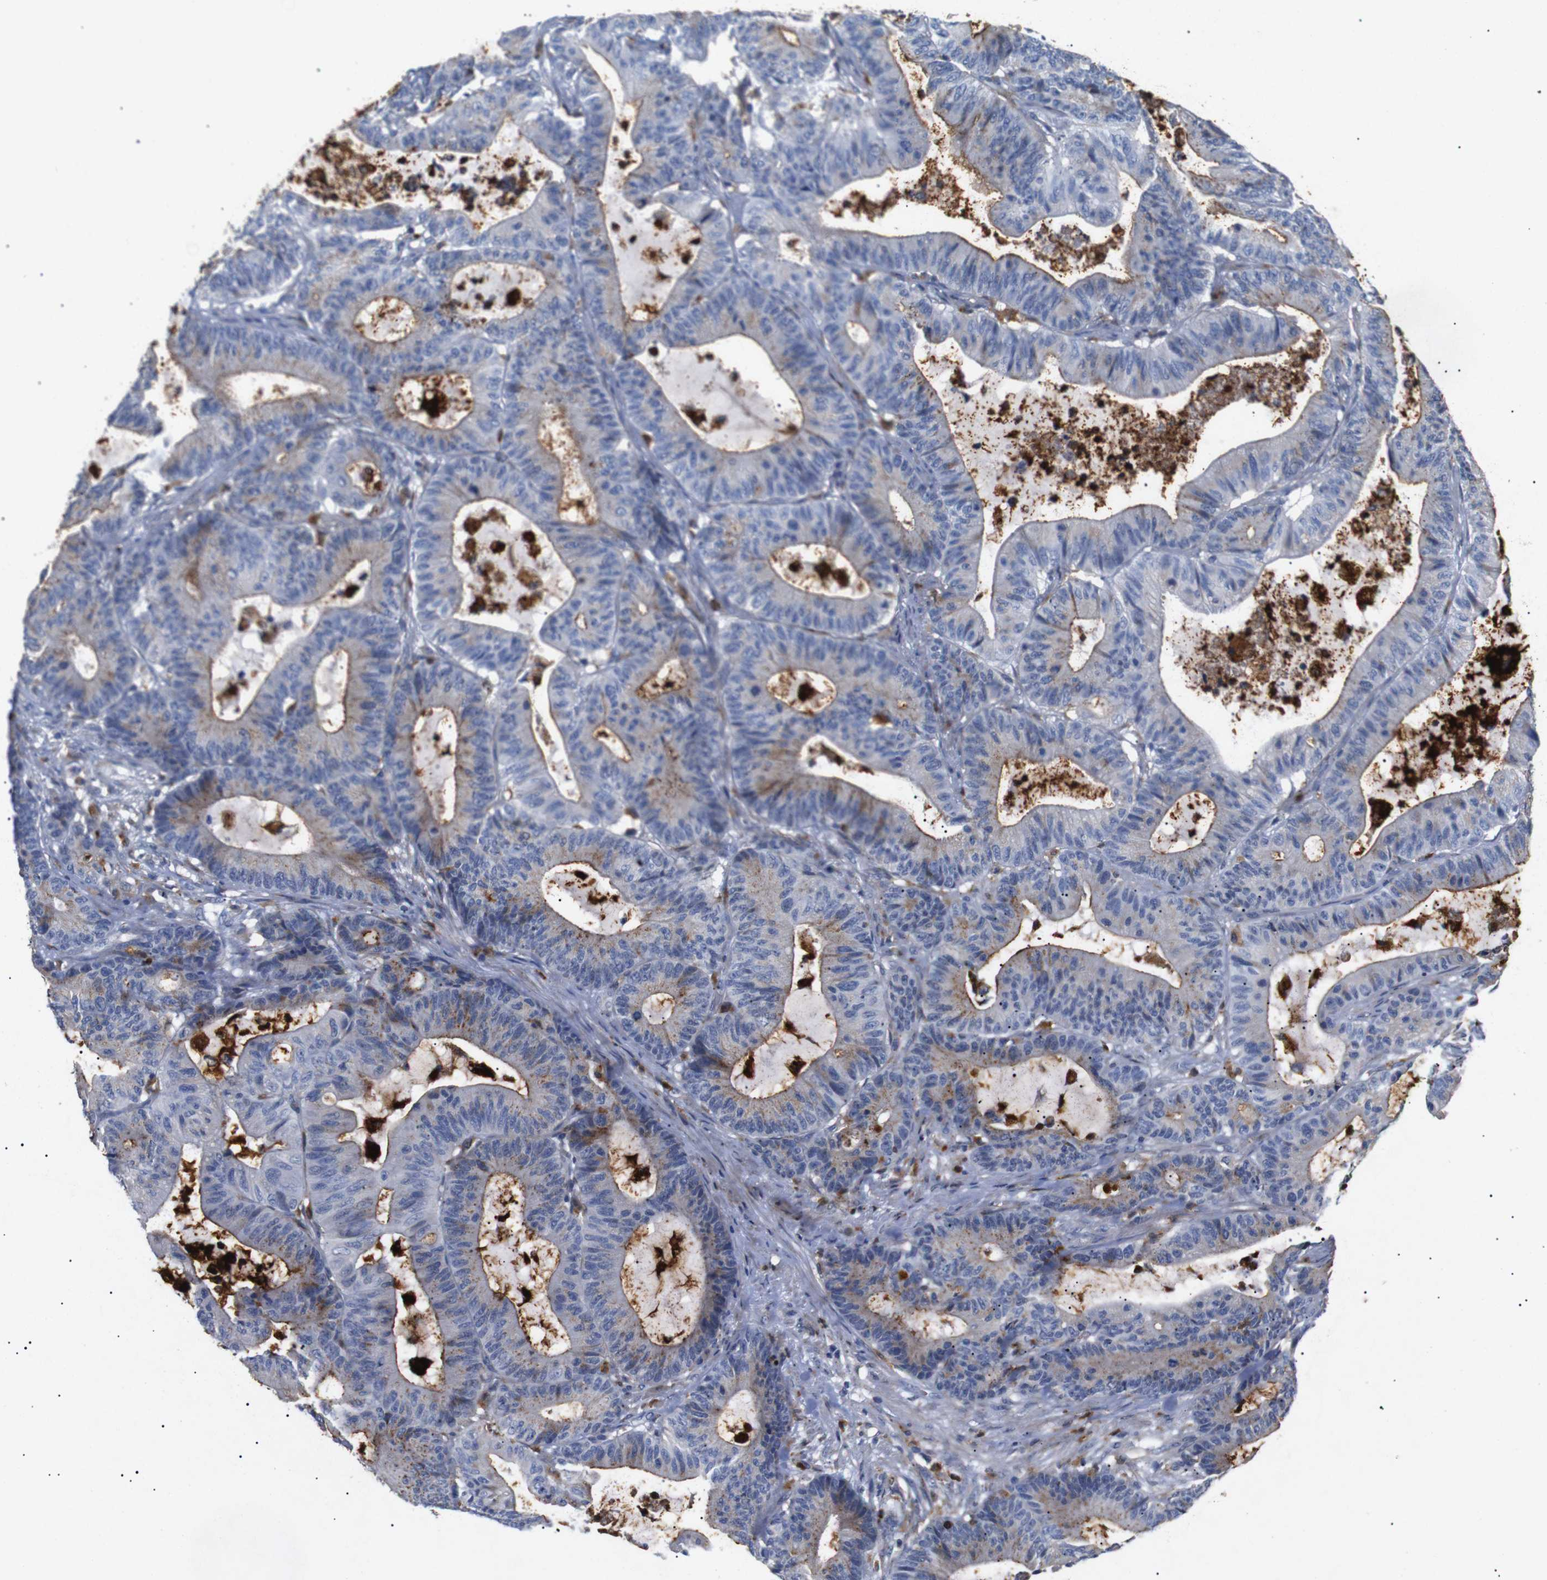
{"staining": {"intensity": "moderate", "quantity": "25%-75%", "location": "cytoplasmic/membranous"}, "tissue": "colorectal cancer", "cell_type": "Tumor cells", "image_type": "cancer", "snomed": [{"axis": "morphology", "description": "Adenocarcinoma, NOS"}, {"axis": "topography", "description": "Colon"}], "caption": "DAB (3,3'-diaminobenzidine) immunohistochemical staining of colorectal adenocarcinoma reveals moderate cytoplasmic/membranous protein staining in about 25%-75% of tumor cells.", "gene": "SDCBP", "patient": {"sex": "female", "age": 84}}